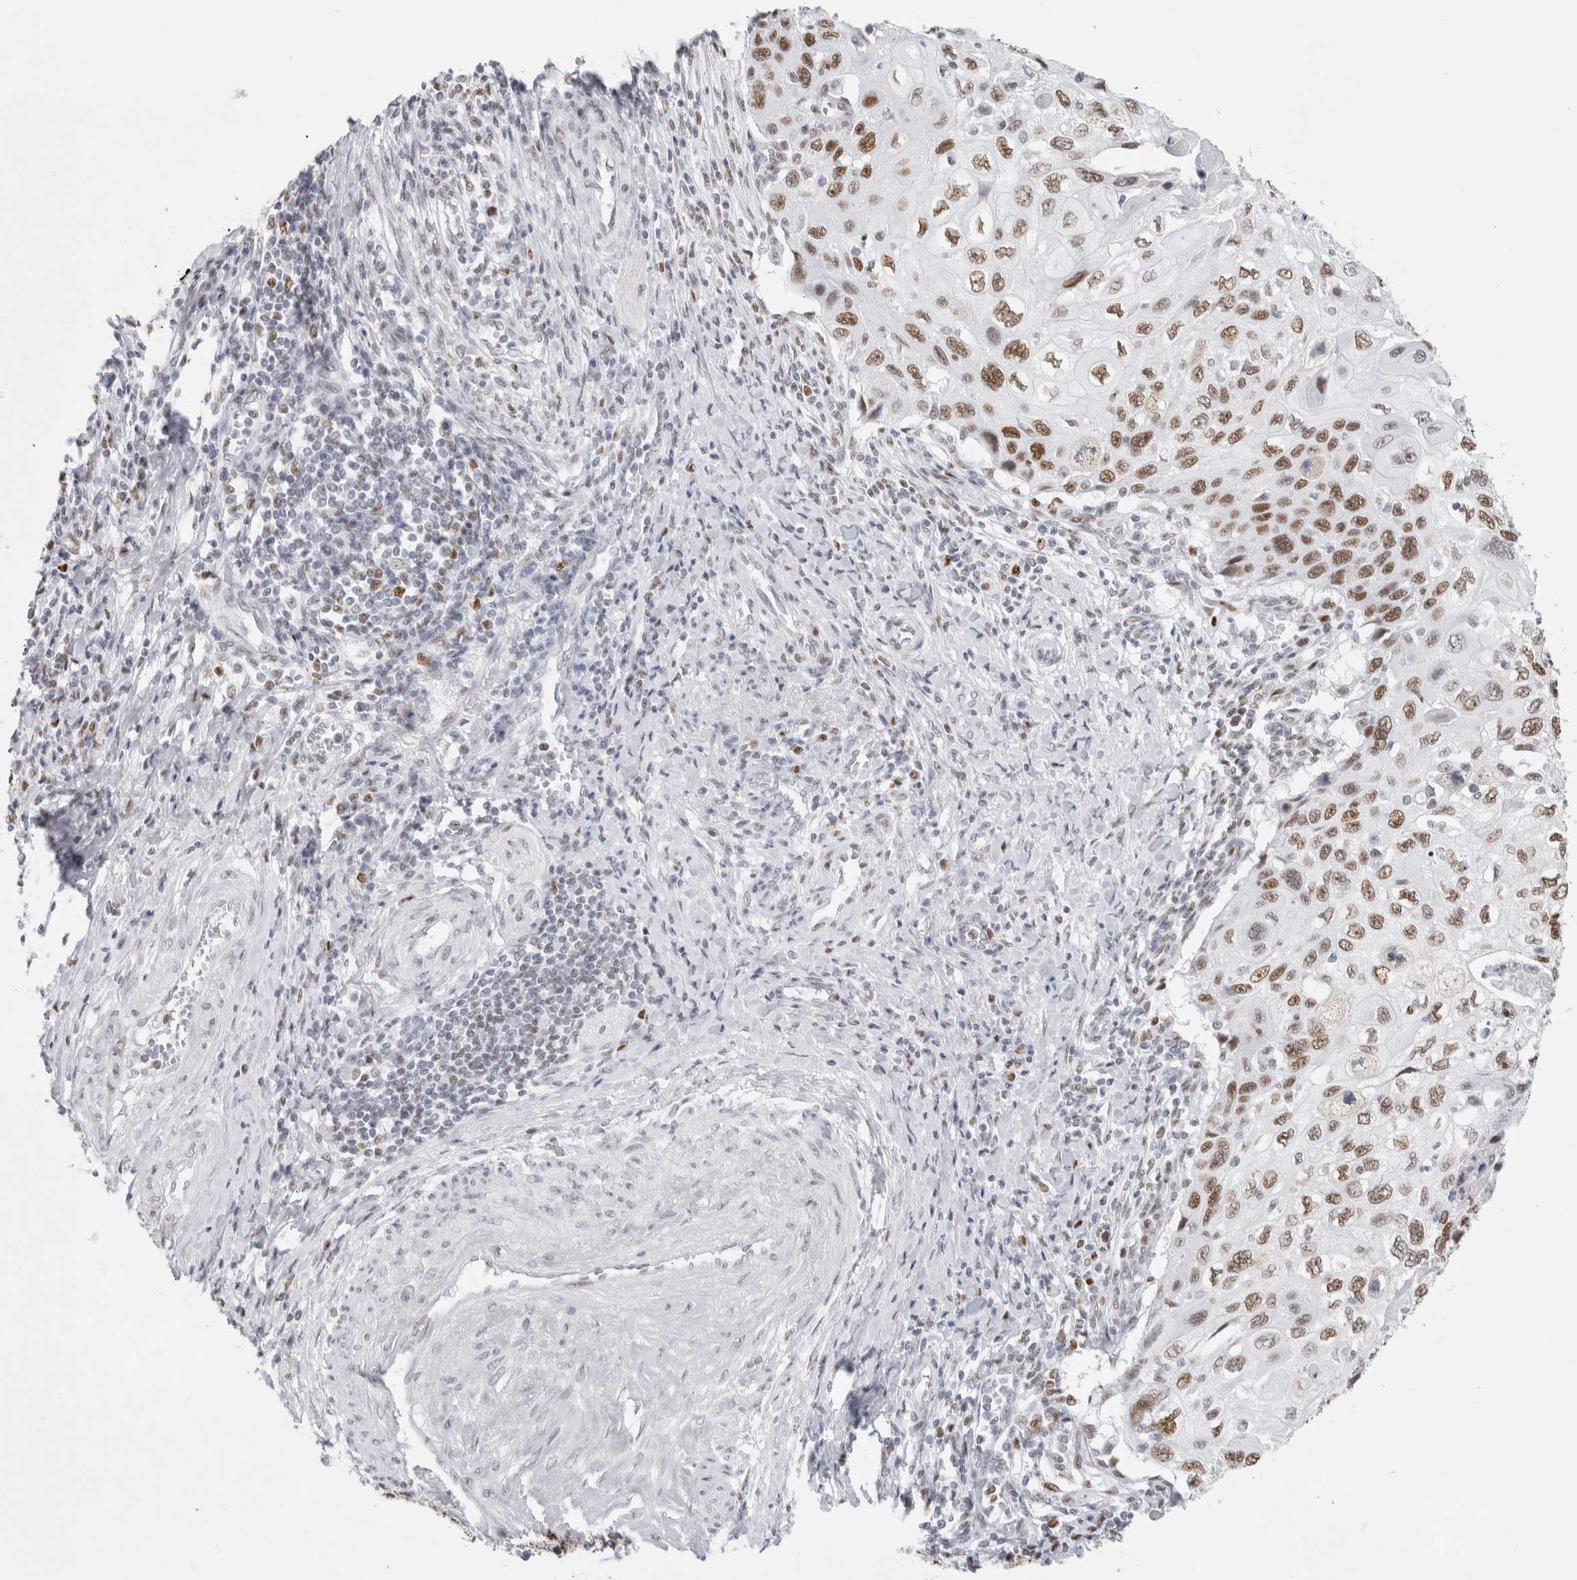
{"staining": {"intensity": "moderate", "quantity": ">75%", "location": "nuclear"}, "tissue": "cervical cancer", "cell_type": "Tumor cells", "image_type": "cancer", "snomed": [{"axis": "morphology", "description": "Squamous cell carcinoma, NOS"}, {"axis": "topography", "description": "Cervix"}], "caption": "Protein positivity by IHC exhibits moderate nuclear staining in approximately >75% of tumor cells in cervical cancer (squamous cell carcinoma).", "gene": "SMARCC1", "patient": {"sex": "female", "age": 70}}